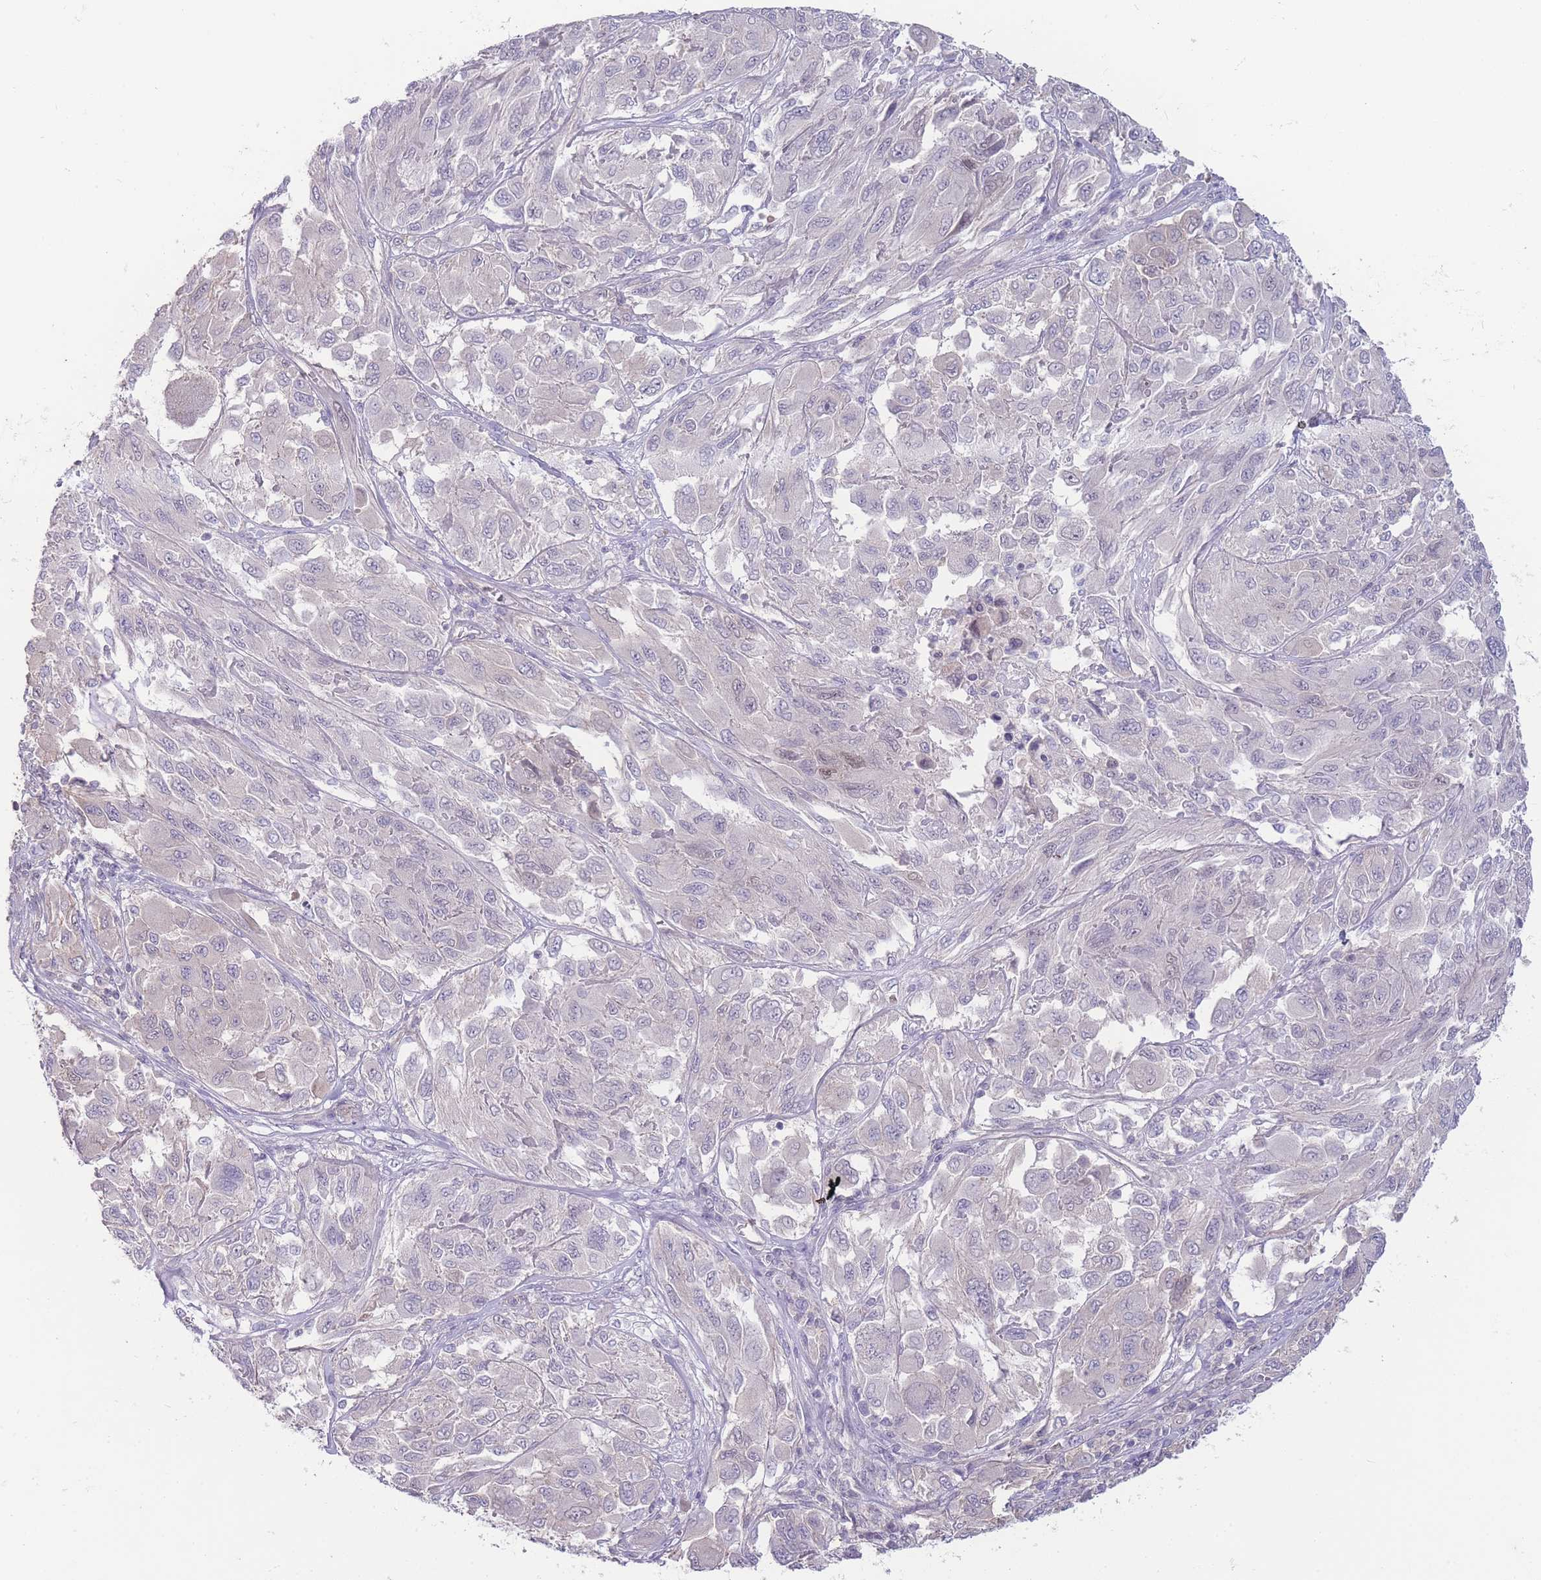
{"staining": {"intensity": "negative", "quantity": "none", "location": "none"}, "tissue": "melanoma", "cell_type": "Tumor cells", "image_type": "cancer", "snomed": [{"axis": "morphology", "description": "Malignant melanoma, NOS"}, {"axis": "topography", "description": "Skin"}], "caption": "The photomicrograph exhibits no staining of tumor cells in melanoma. Brightfield microscopy of IHC stained with DAB (3,3'-diaminobenzidine) (brown) and hematoxylin (blue), captured at high magnification.", "gene": "SPHKAP", "patient": {"sex": "female", "age": 91}}